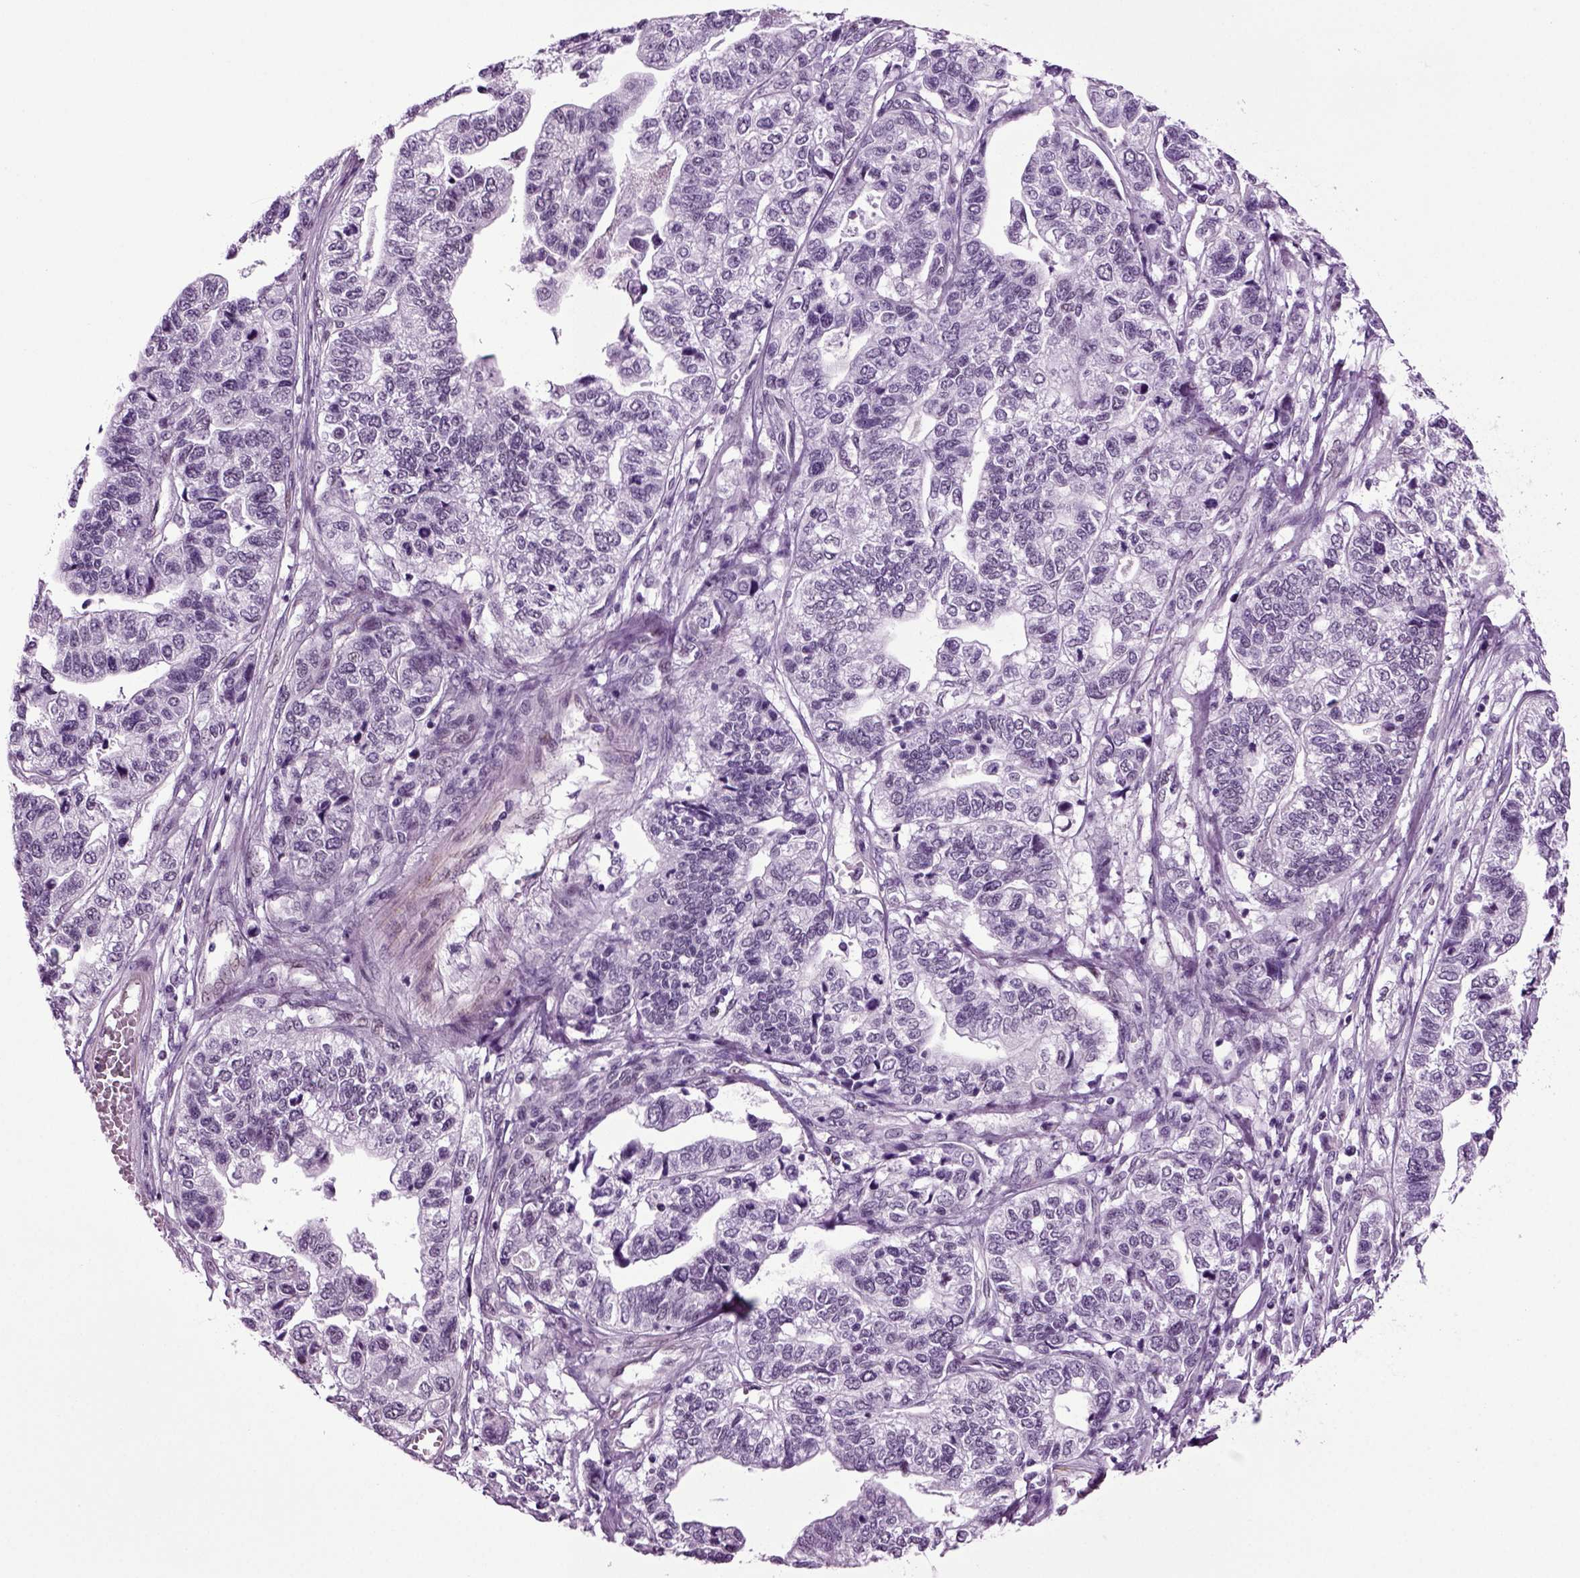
{"staining": {"intensity": "negative", "quantity": "none", "location": "none"}, "tissue": "stomach cancer", "cell_type": "Tumor cells", "image_type": "cancer", "snomed": [{"axis": "morphology", "description": "Adenocarcinoma, NOS"}, {"axis": "topography", "description": "Stomach, upper"}], "caption": "Stomach cancer was stained to show a protein in brown. There is no significant staining in tumor cells. (DAB immunohistochemistry, high magnification).", "gene": "RFX3", "patient": {"sex": "female", "age": 67}}